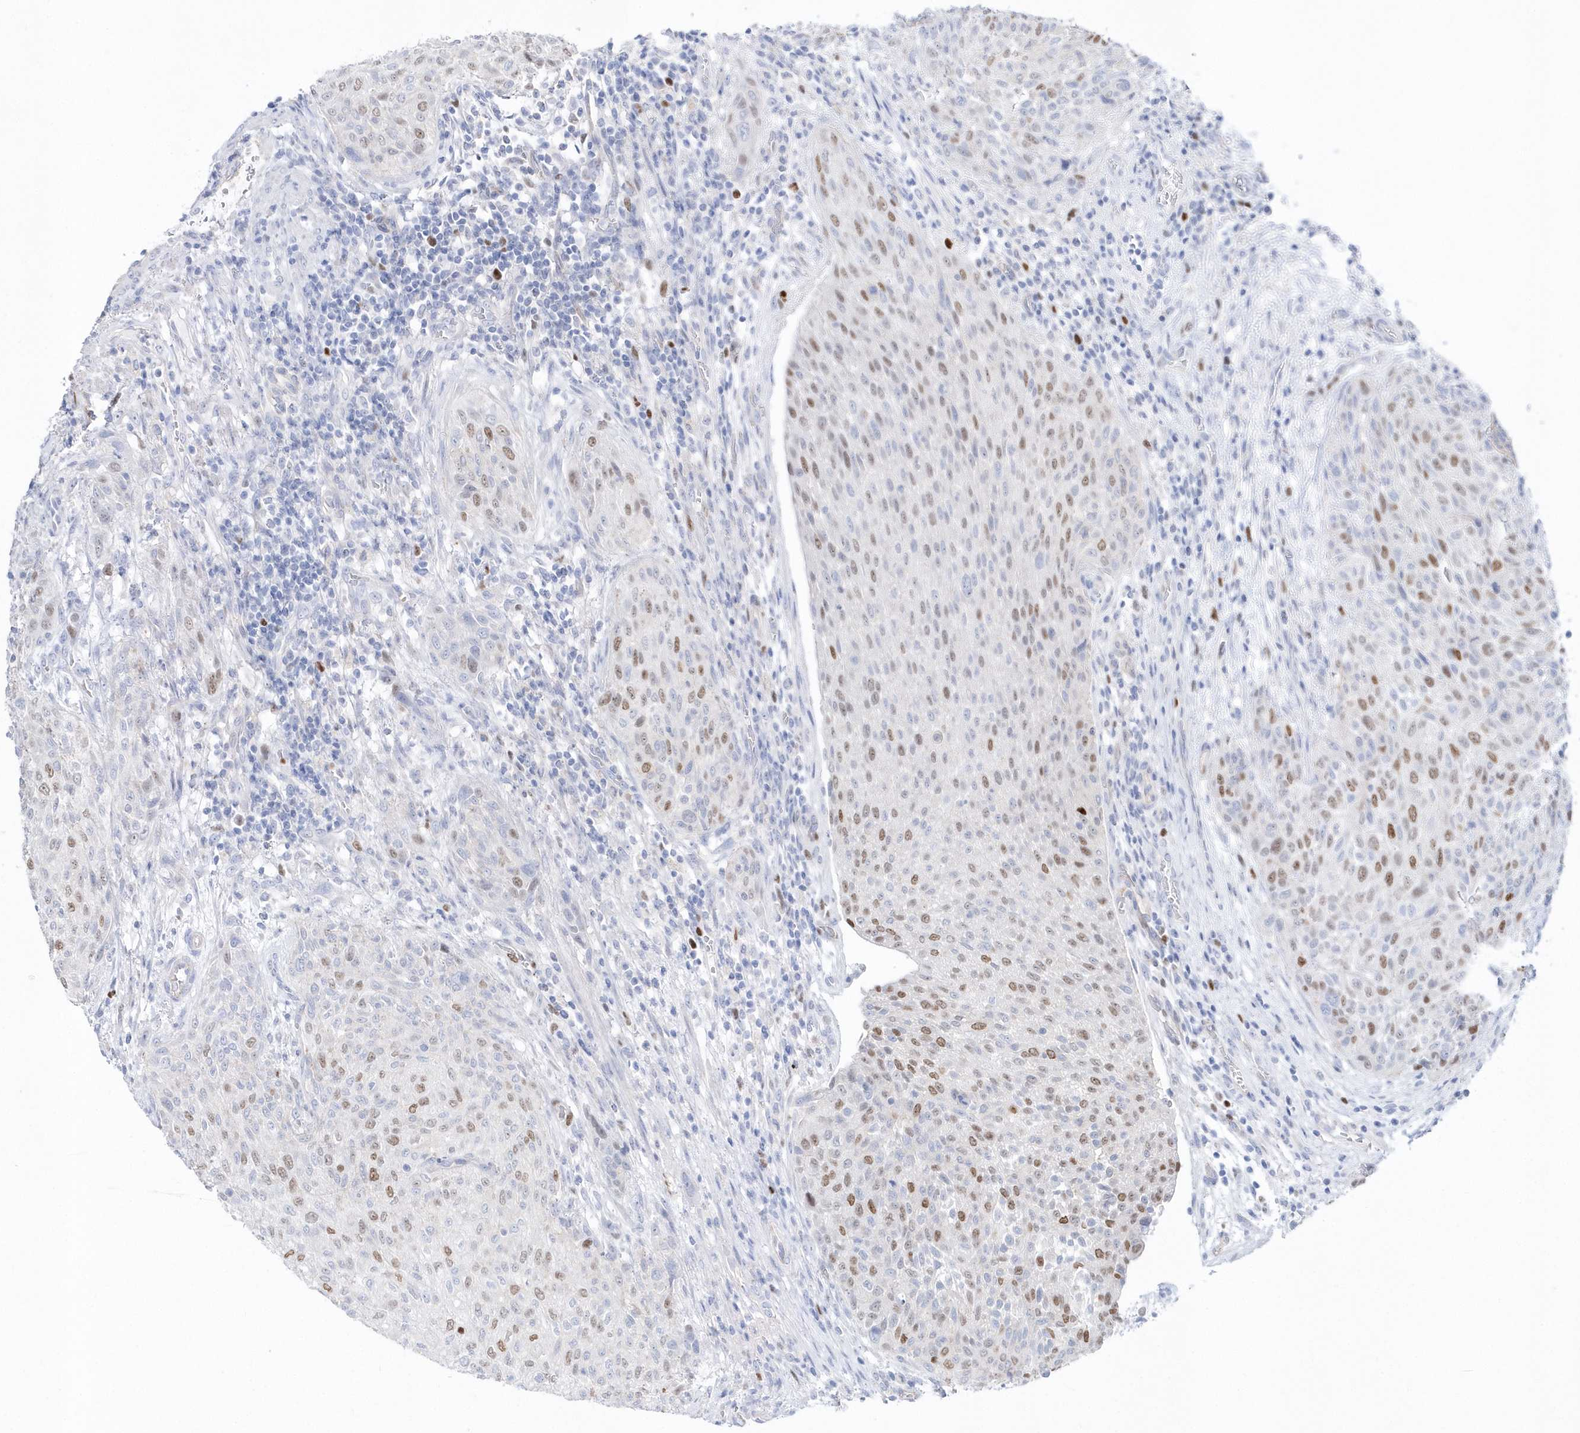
{"staining": {"intensity": "moderate", "quantity": "25%-75%", "location": "nuclear"}, "tissue": "urothelial cancer", "cell_type": "Tumor cells", "image_type": "cancer", "snomed": [{"axis": "morphology", "description": "Urothelial carcinoma, High grade"}, {"axis": "topography", "description": "Urinary bladder"}], "caption": "IHC image of neoplastic tissue: urothelial cancer stained using immunohistochemistry displays medium levels of moderate protein expression localized specifically in the nuclear of tumor cells, appearing as a nuclear brown color.", "gene": "TMCO6", "patient": {"sex": "male", "age": 35}}